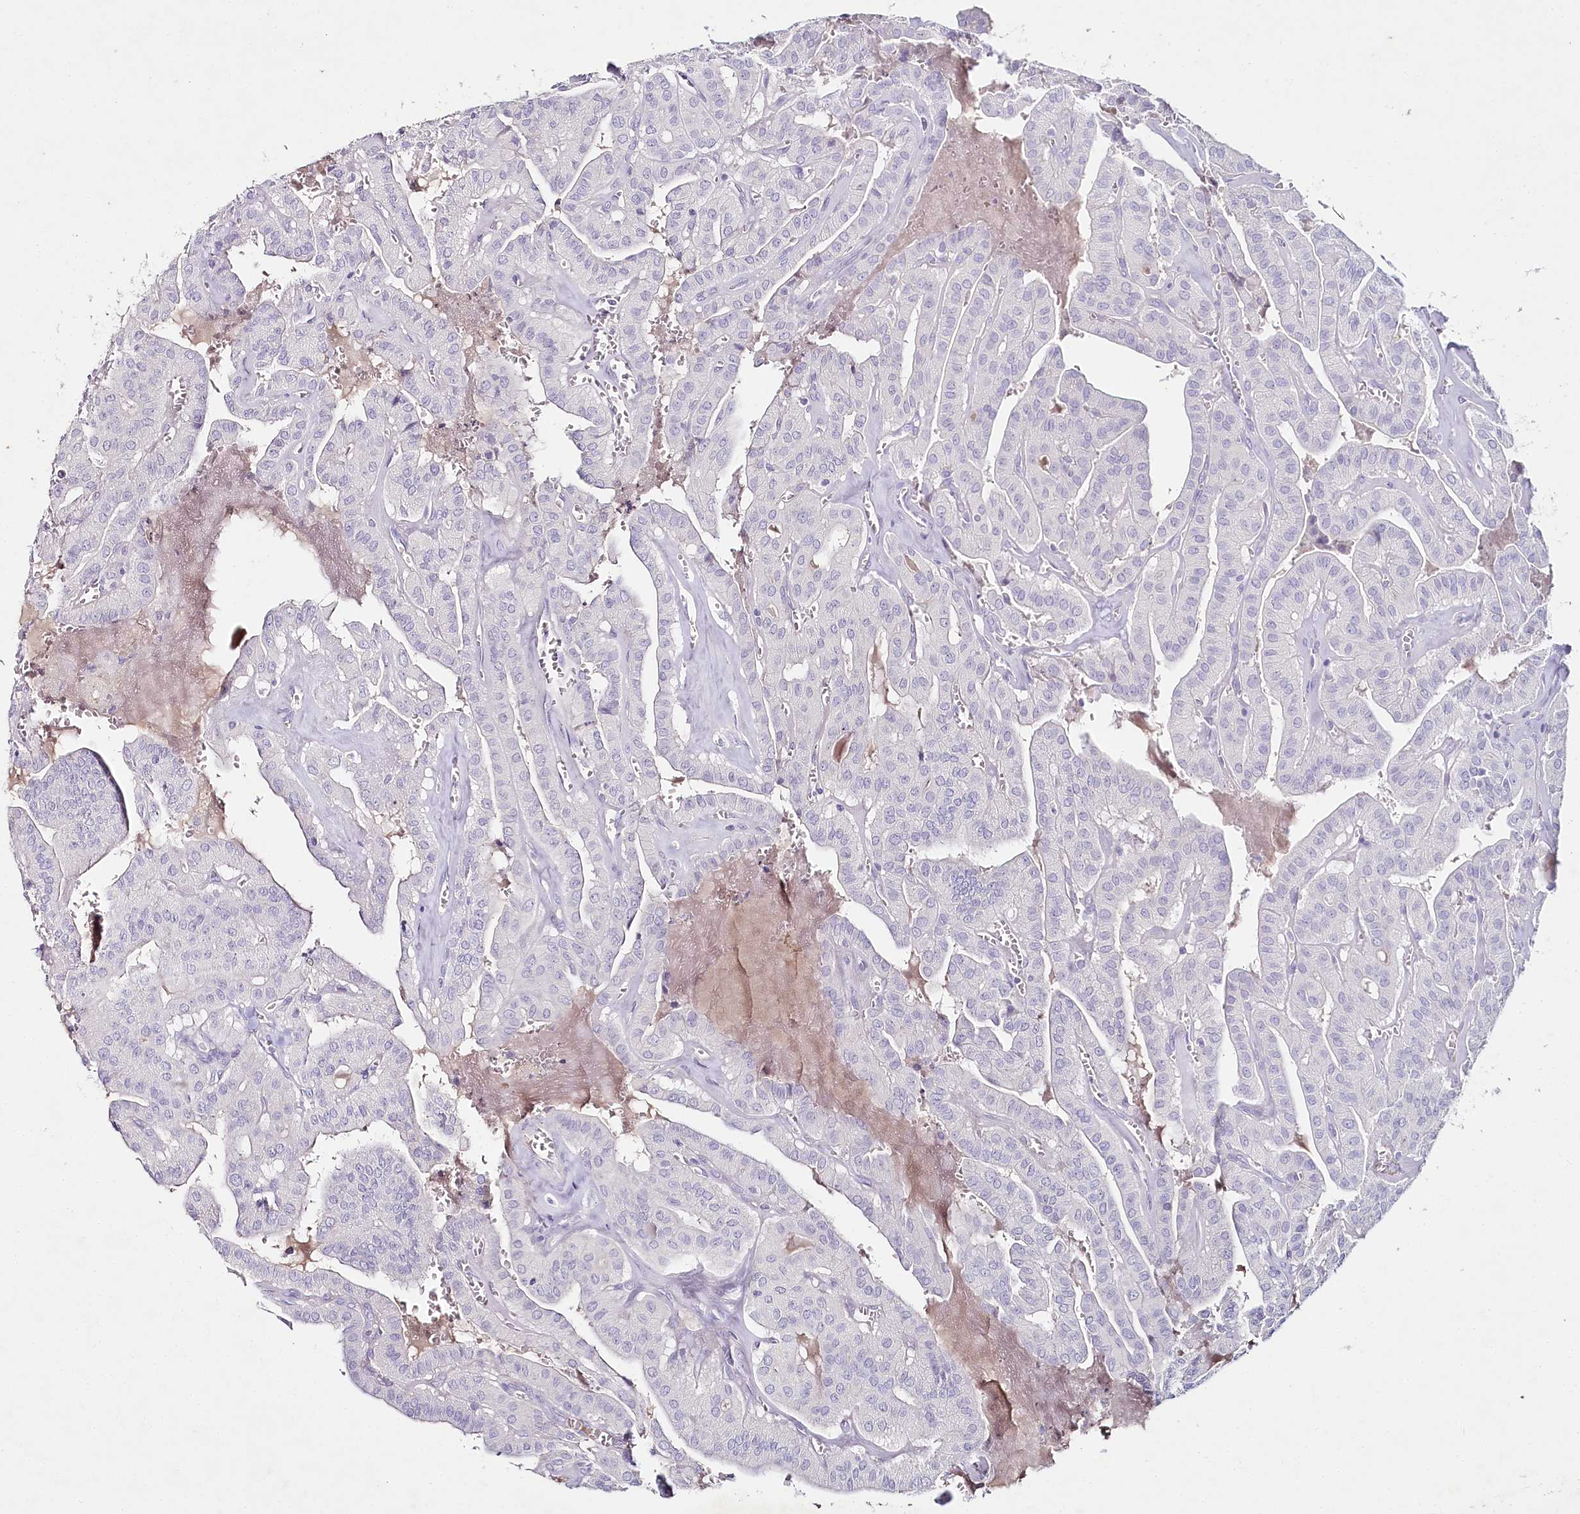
{"staining": {"intensity": "negative", "quantity": "none", "location": "none"}, "tissue": "thyroid cancer", "cell_type": "Tumor cells", "image_type": "cancer", "snomed": [{"axis": "morphology", "description": "Papillary adenocarcinoma, NOS"}, {"axis": "topography", "description": "Thyroid gland"}], "caption": "Immunohistochemical staining of papillary adenocarcinoma (thyroid) displays no significant staining in tumor cells.", "gene": "HPD", "patient": {"sex": "male", "age": 52}}